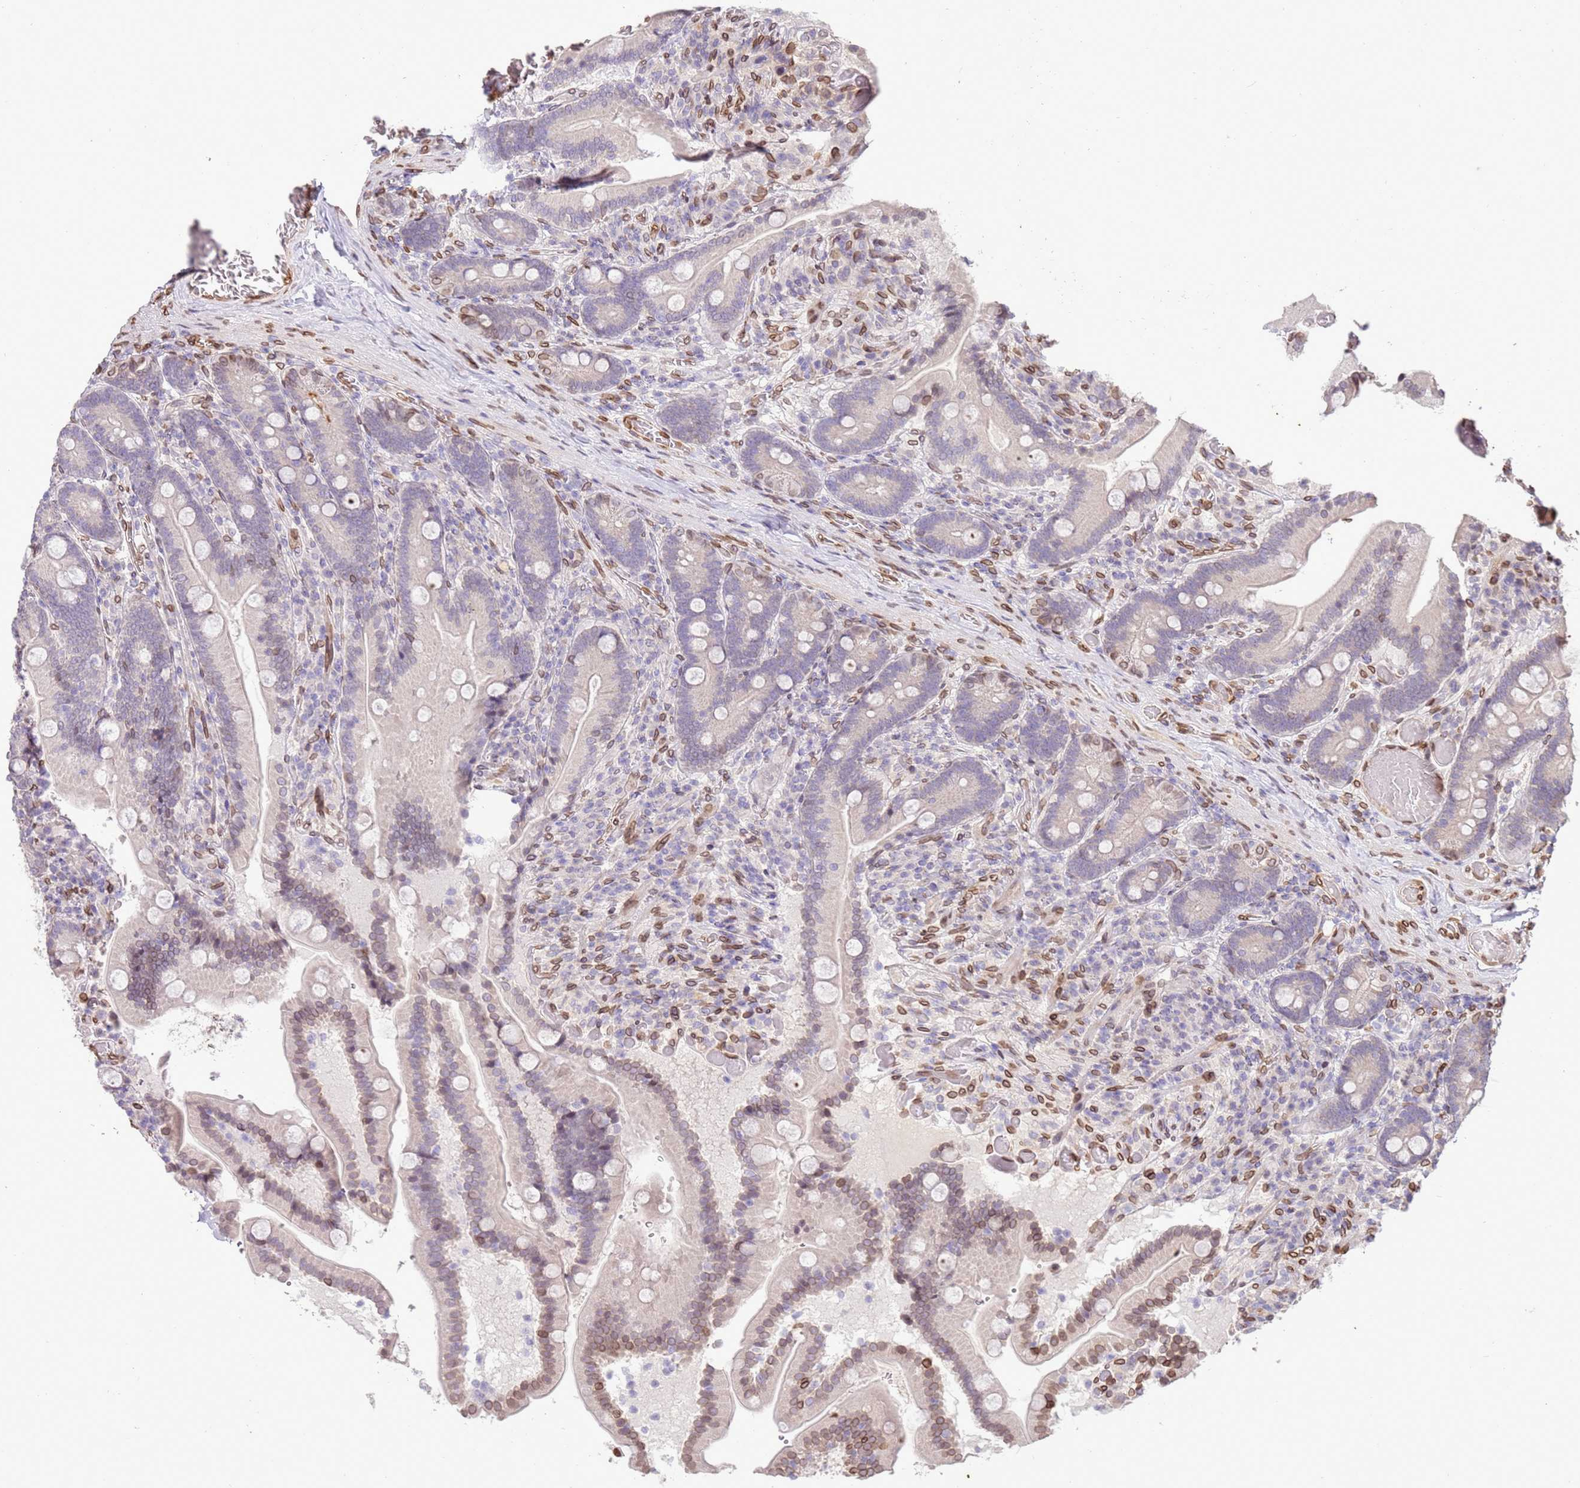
{"staining": {"intensity": "moderate", "quantity": "25%-75%", "location": "cytoplasmic/membranous,nuclear"}, "tissue": "duodenum", "cell_type": "Glandular cells", "image_type": "normal", "snomed": [{"axis": "morphology", "description": "Normal tissue, NOS"}, {"axis": "topography", "description": "Duodenum"}], "caption": "High-power microscopy captured an immunohistochemistry image of unremarkable duodenum, revealing moderate cytoplasmic/membranous,nuclear expression in approximately 25%-75% of glandular cells. (DAB (3,3'-diaminobenzidine) = brown stain, brightfield microscopy at high magnification).", "gene": "TMEM47", "patient": {"sex": "female", "age": 62}}